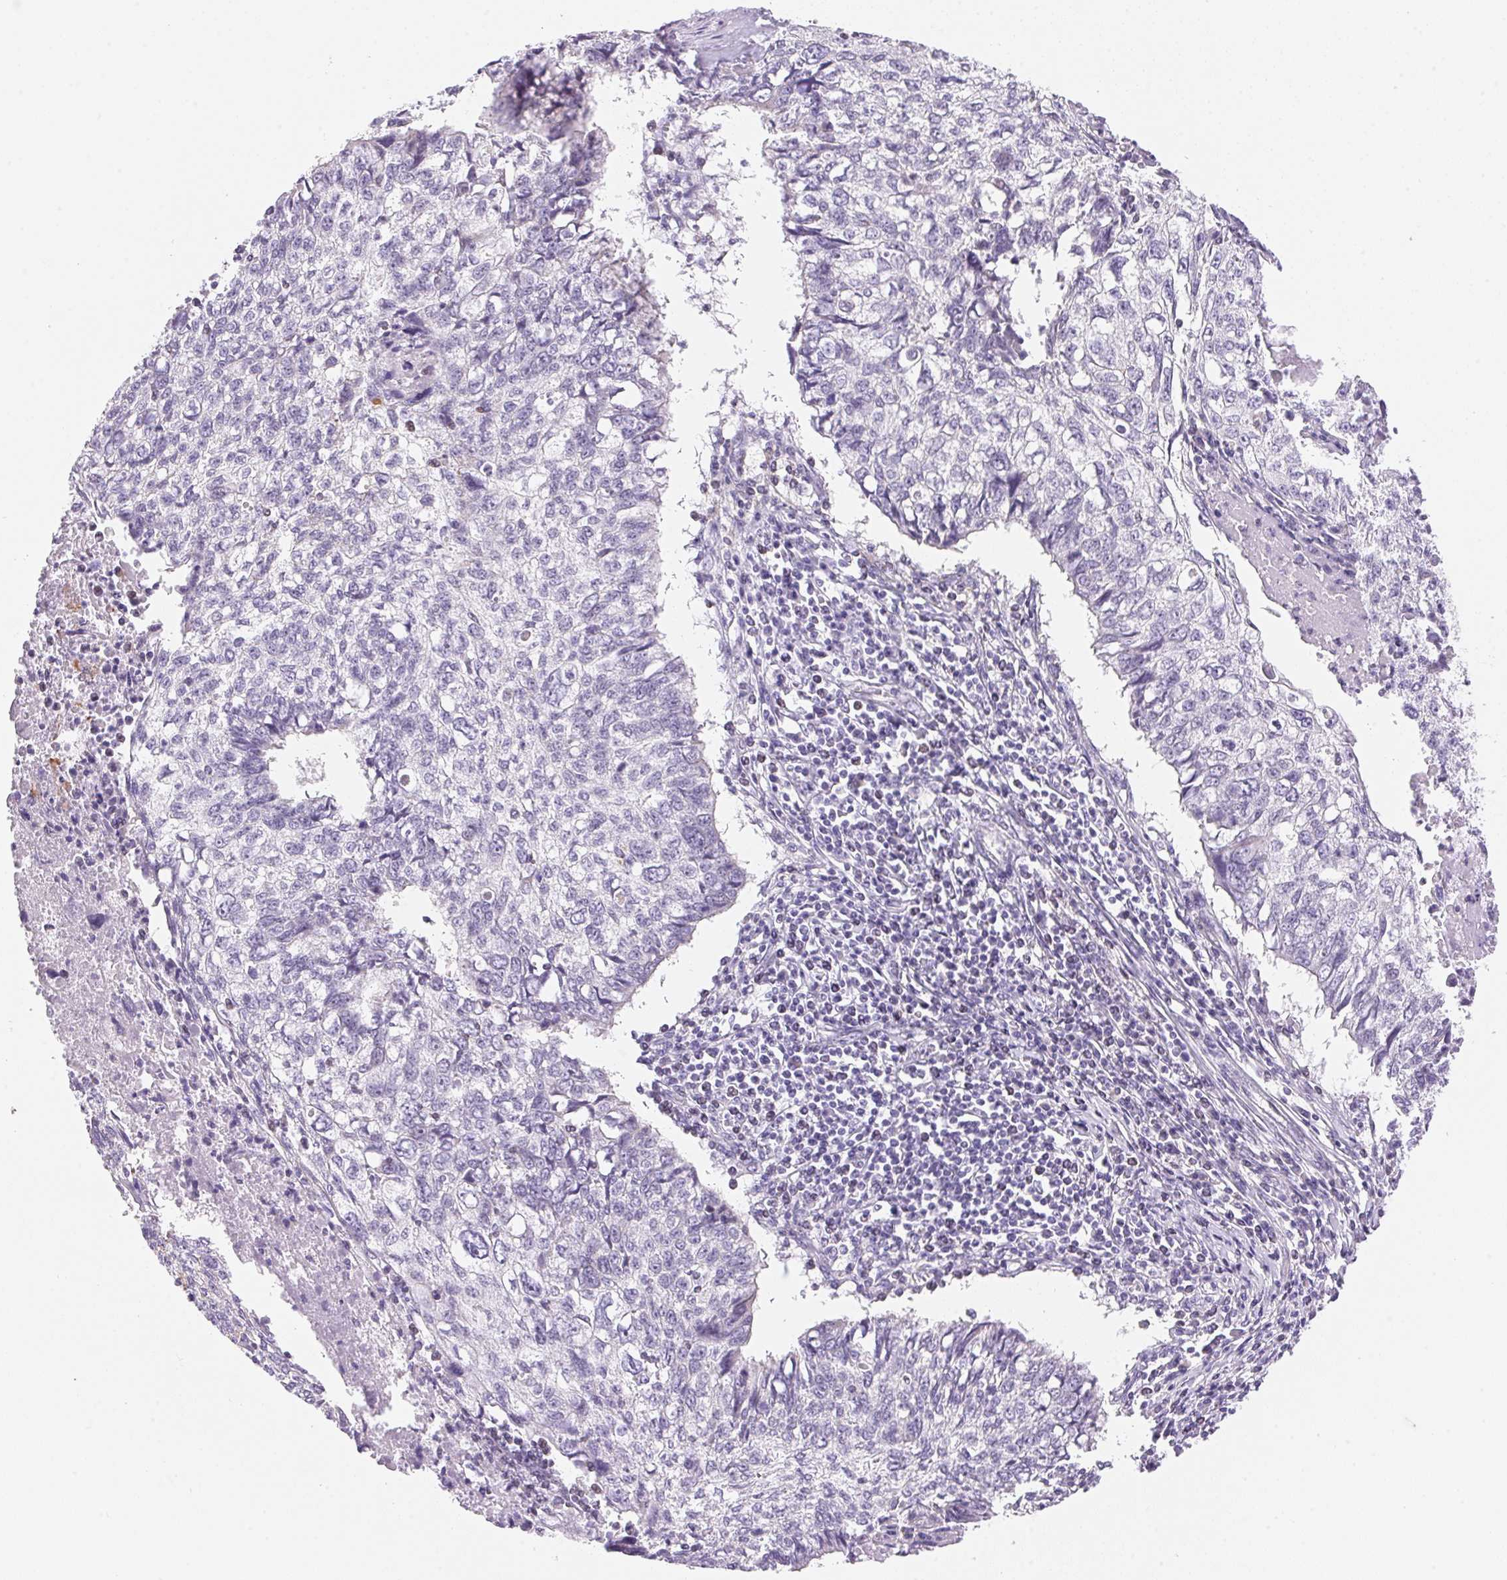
{"staining": {"intensity": "negative", "quantity": "none", "location": "none"}, "tissue": "lung cancer", "cell_type": "Tumor cells", "image_type": "cancer", "snomed": [{"axis": "morphology", "description": "Normal morphology"}, {"axis": "morphology", "description": "Aneuploidy"}, {"axis": "morphology", "description": "Squamous cell carcinoma, NOS"}, {"axis": "topography", "description": "Lymph node"}, {"axis": "topography", "description": "Lung"}], "caption": "Micrograph shows no protein staining in tumor cells of squamous cell carcinoma (lung) tissue.", "gene": "TEKT1", "patient": {"sex": "female", "age": 76}}